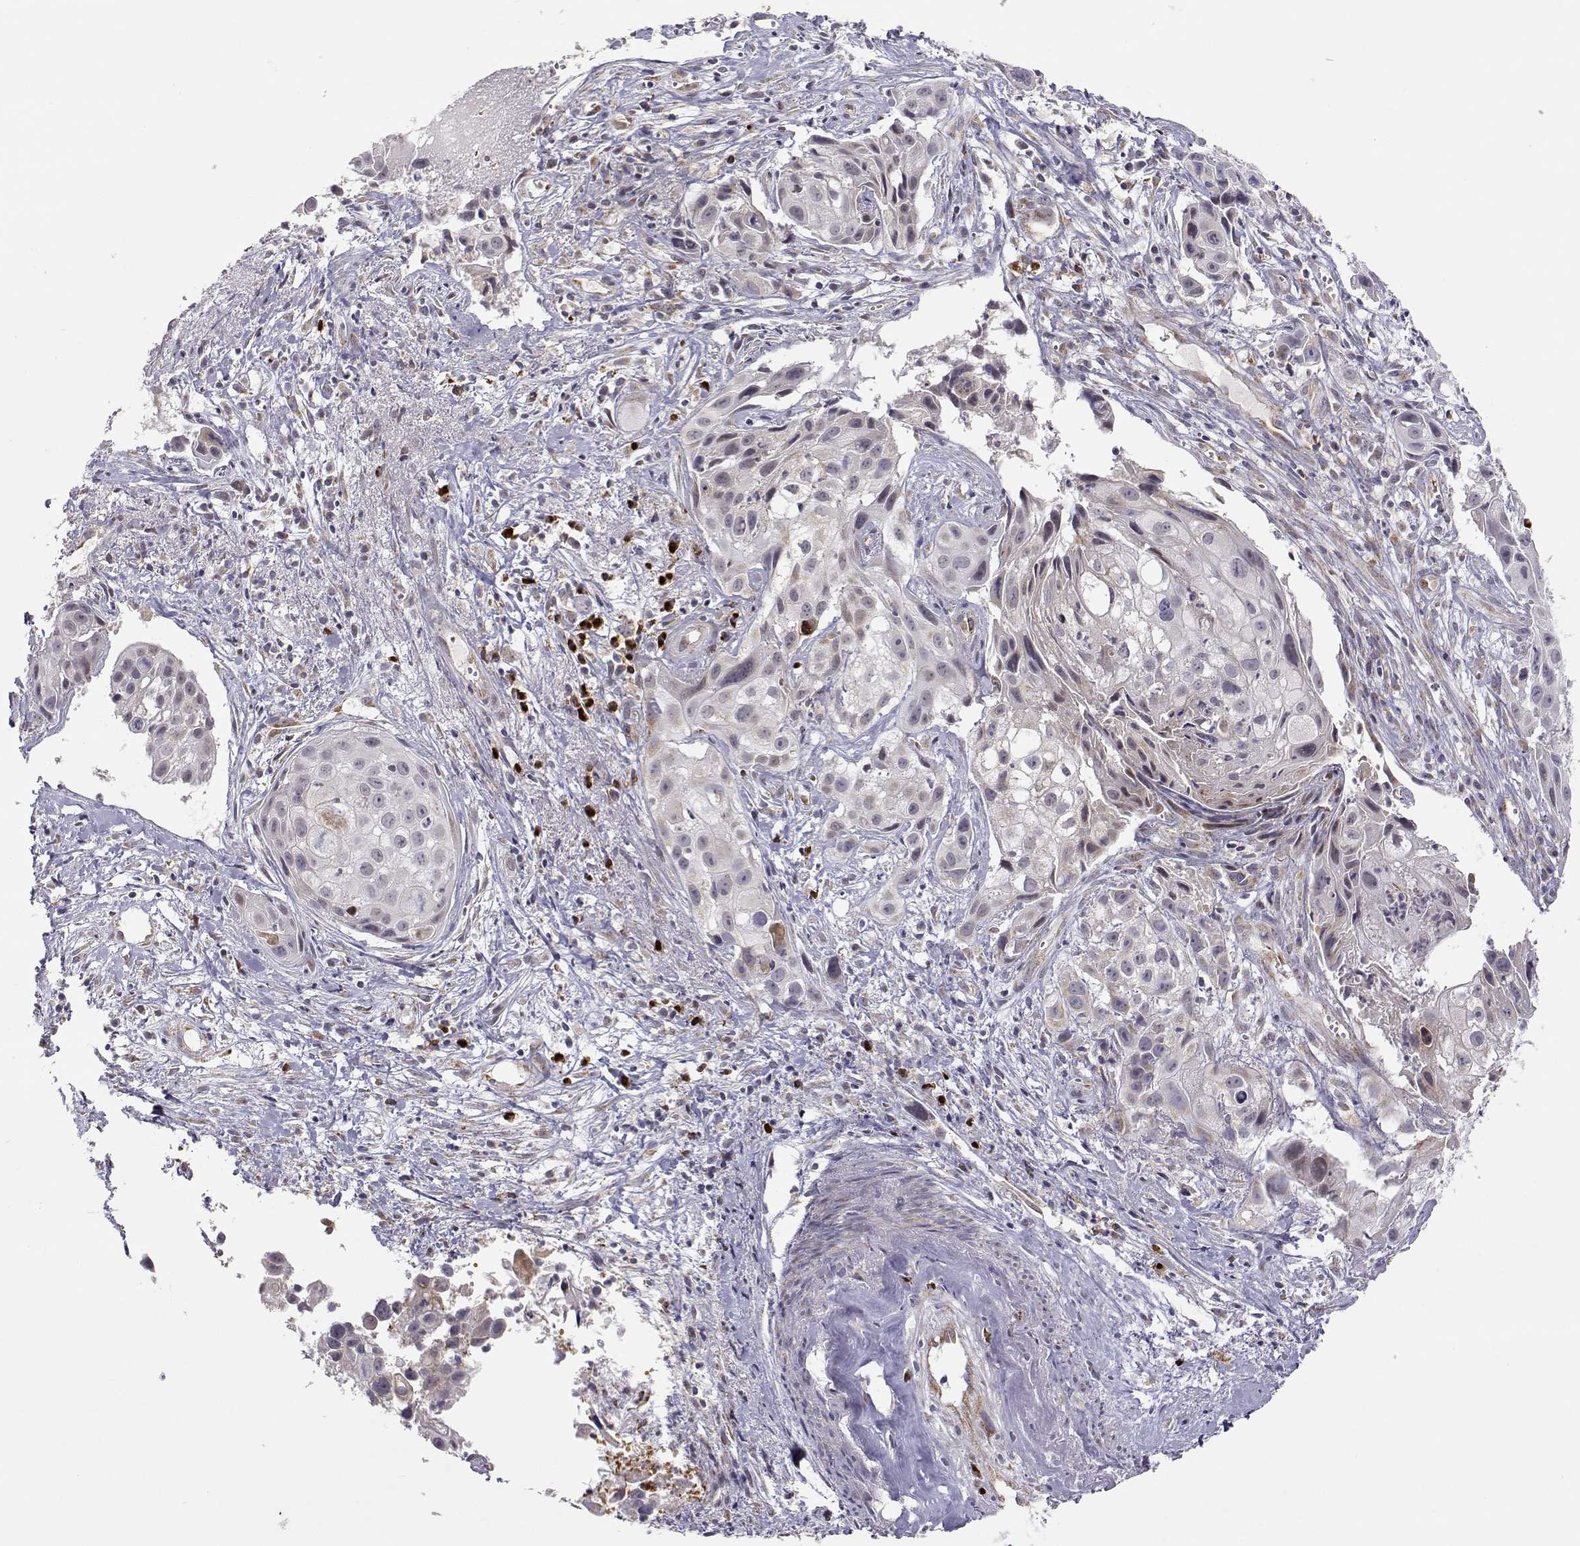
{"staining": {"intensity": "negative", "quantity": "none", "location": "none"}, "tissue": "cervical cancer", "cell_type": "Tumor cells", "image_type": "cancer", "snomed": [{"axis": "morphology", "description": "Squamous cell carcinoma, NOS"}, {"axis": "topography", "description": "Cervix"}], "caption": "A high-resolution histopathology image shows IHC staining of cervical cancer, which reveals no significant expression in tumor cells. Brightfield microscopy of immunohistochemistry (IHC) stained with DAB (3,3'-diaminobenzidine) (brown) and hematoxylin (blue), captured at high magnification.", "gene": "EXOG", "patient": {"sex": "female", "age": 53}}